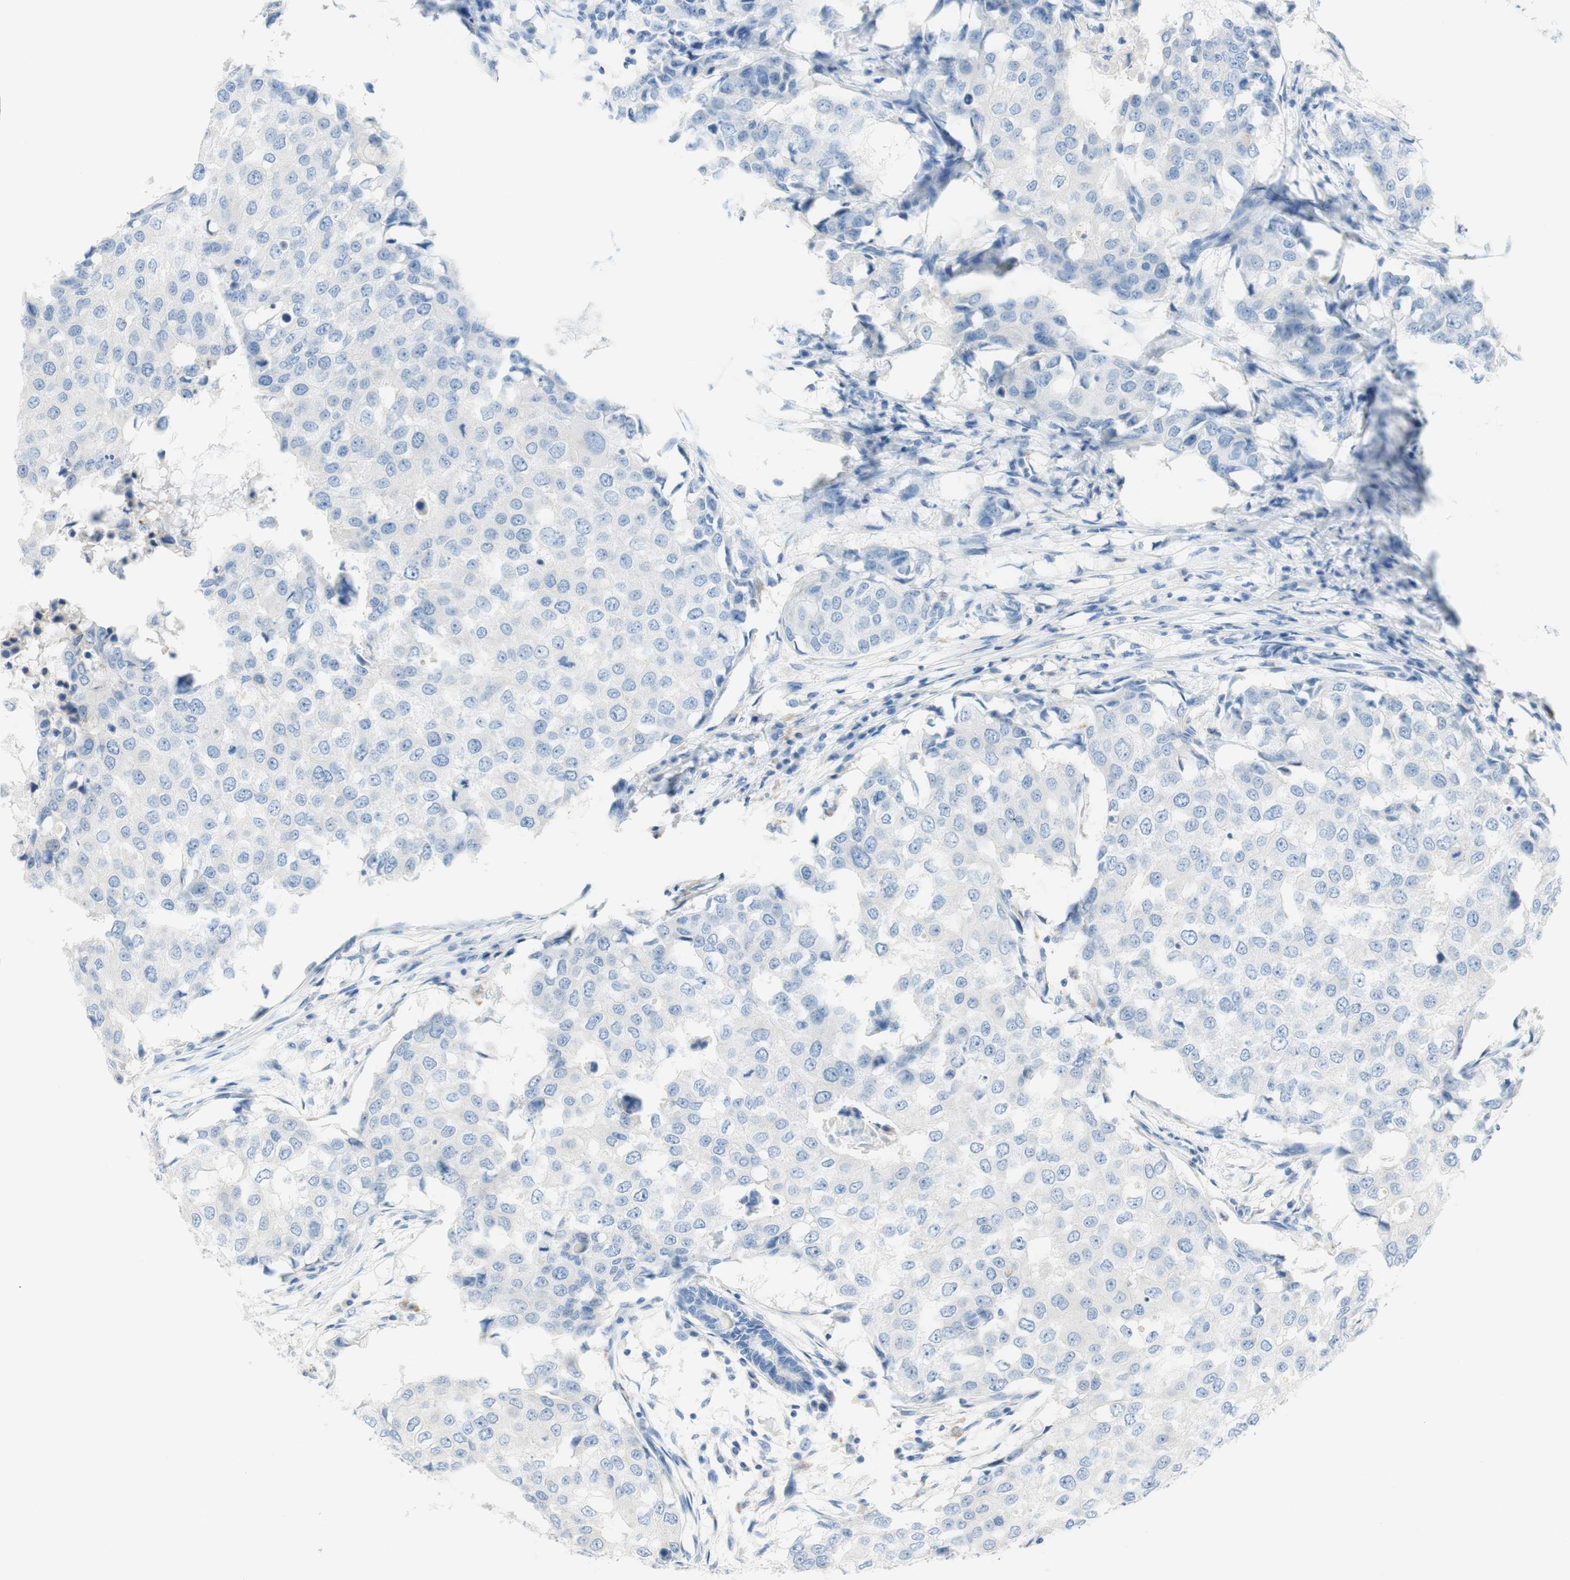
{"staining": {"intensity": "negative", "quantity": "none", "location": "none"}, "tissue": "breast cancer", "cell_type": "Tumor cells", "image_type": "cancer", "snomed": [{"axis": "morphology", "description": "Duct carcinoma"}, {"axis": "topography", "description": "Breast"}], "caption": "A micrograph of human invasive ductal carcinoma (breast) is negative for staining in tumor cells.", "gene": "POLR2J3", "patient": {"sex": "female", "age": 27}}